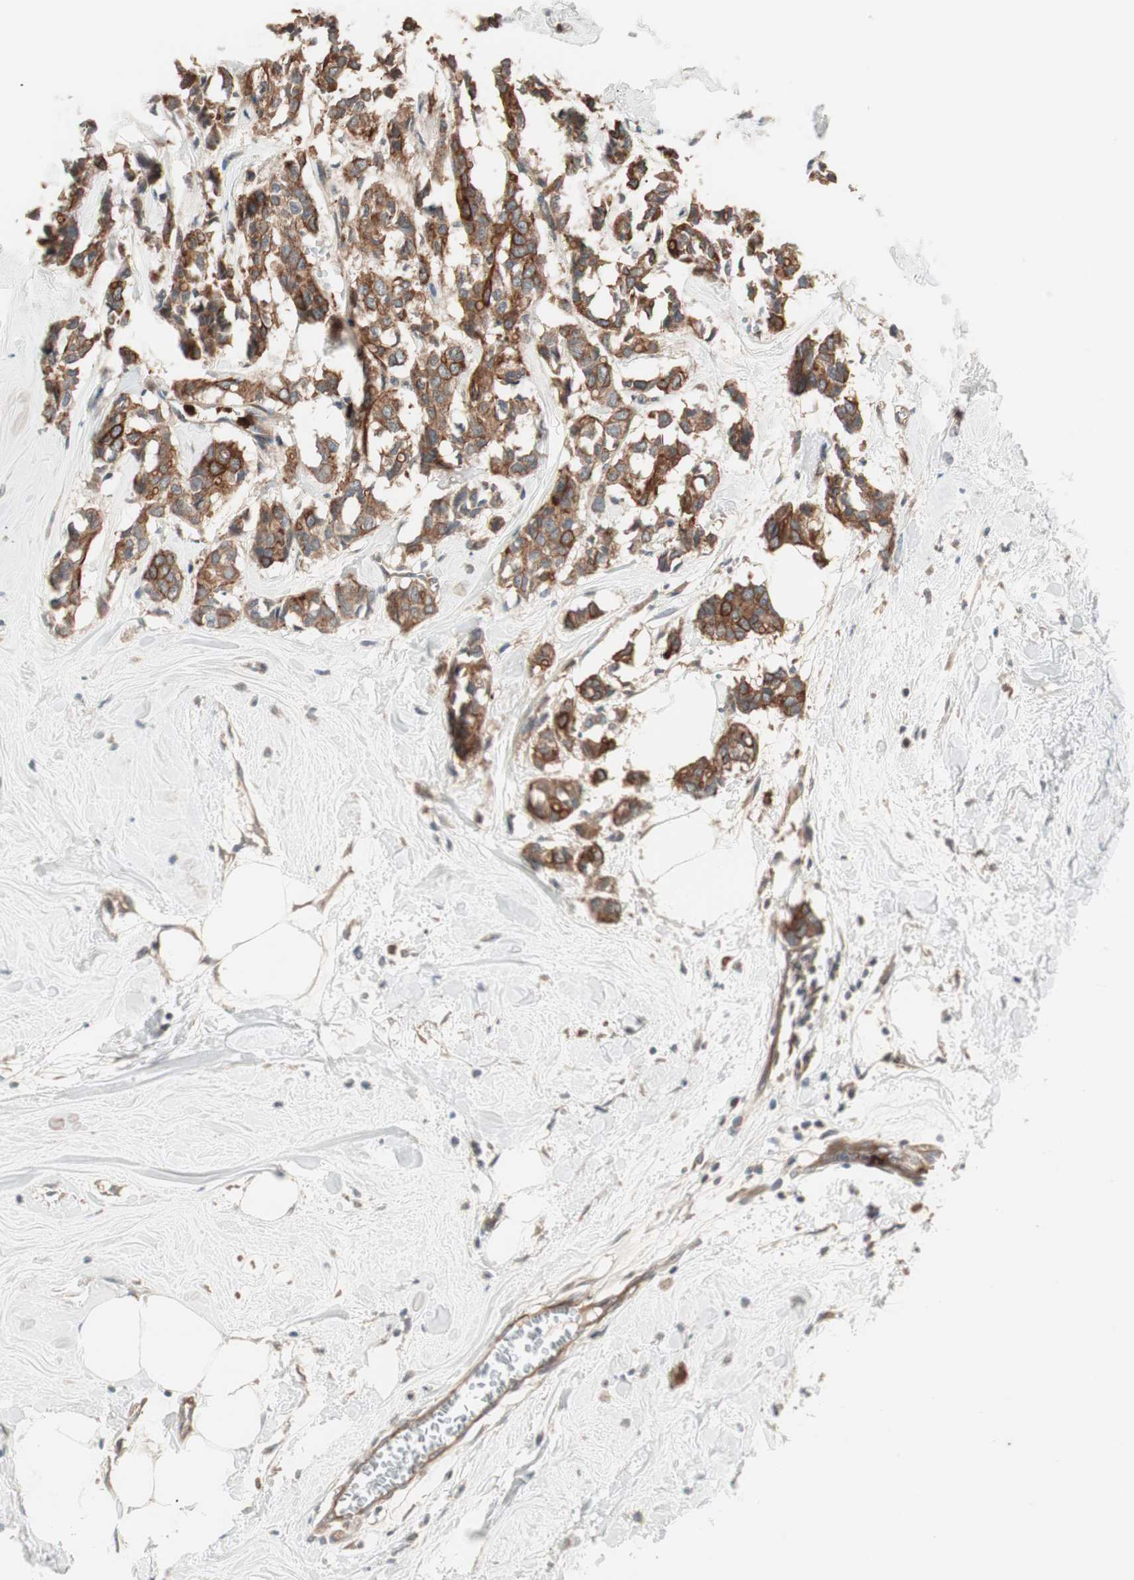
{"staining": {"intensity": "strong", "quantity": ">75%", "location": "cytoplasmic/membranous"}, "tissue": "breast cancer", "cell_type": "Tumor cells", "image_type": "cancer", "snomed": [{"axis": "morphology", "description": "Duct carcinoma"}, {"axis": "topography", "description": "Breast"}], "caption": "An immunohistochemistry photomicrograph of tumor tissue is shown. Protein staining in brown shows strong cytoplasmic/membranous positivity in breast infiltrating ductal carcinoma within tumor cells. The protein of interest is shown in brown color, while the nuclei are stained blue.", "gene": "TSG101", "patient": {"sex": "female", "age": 84}}